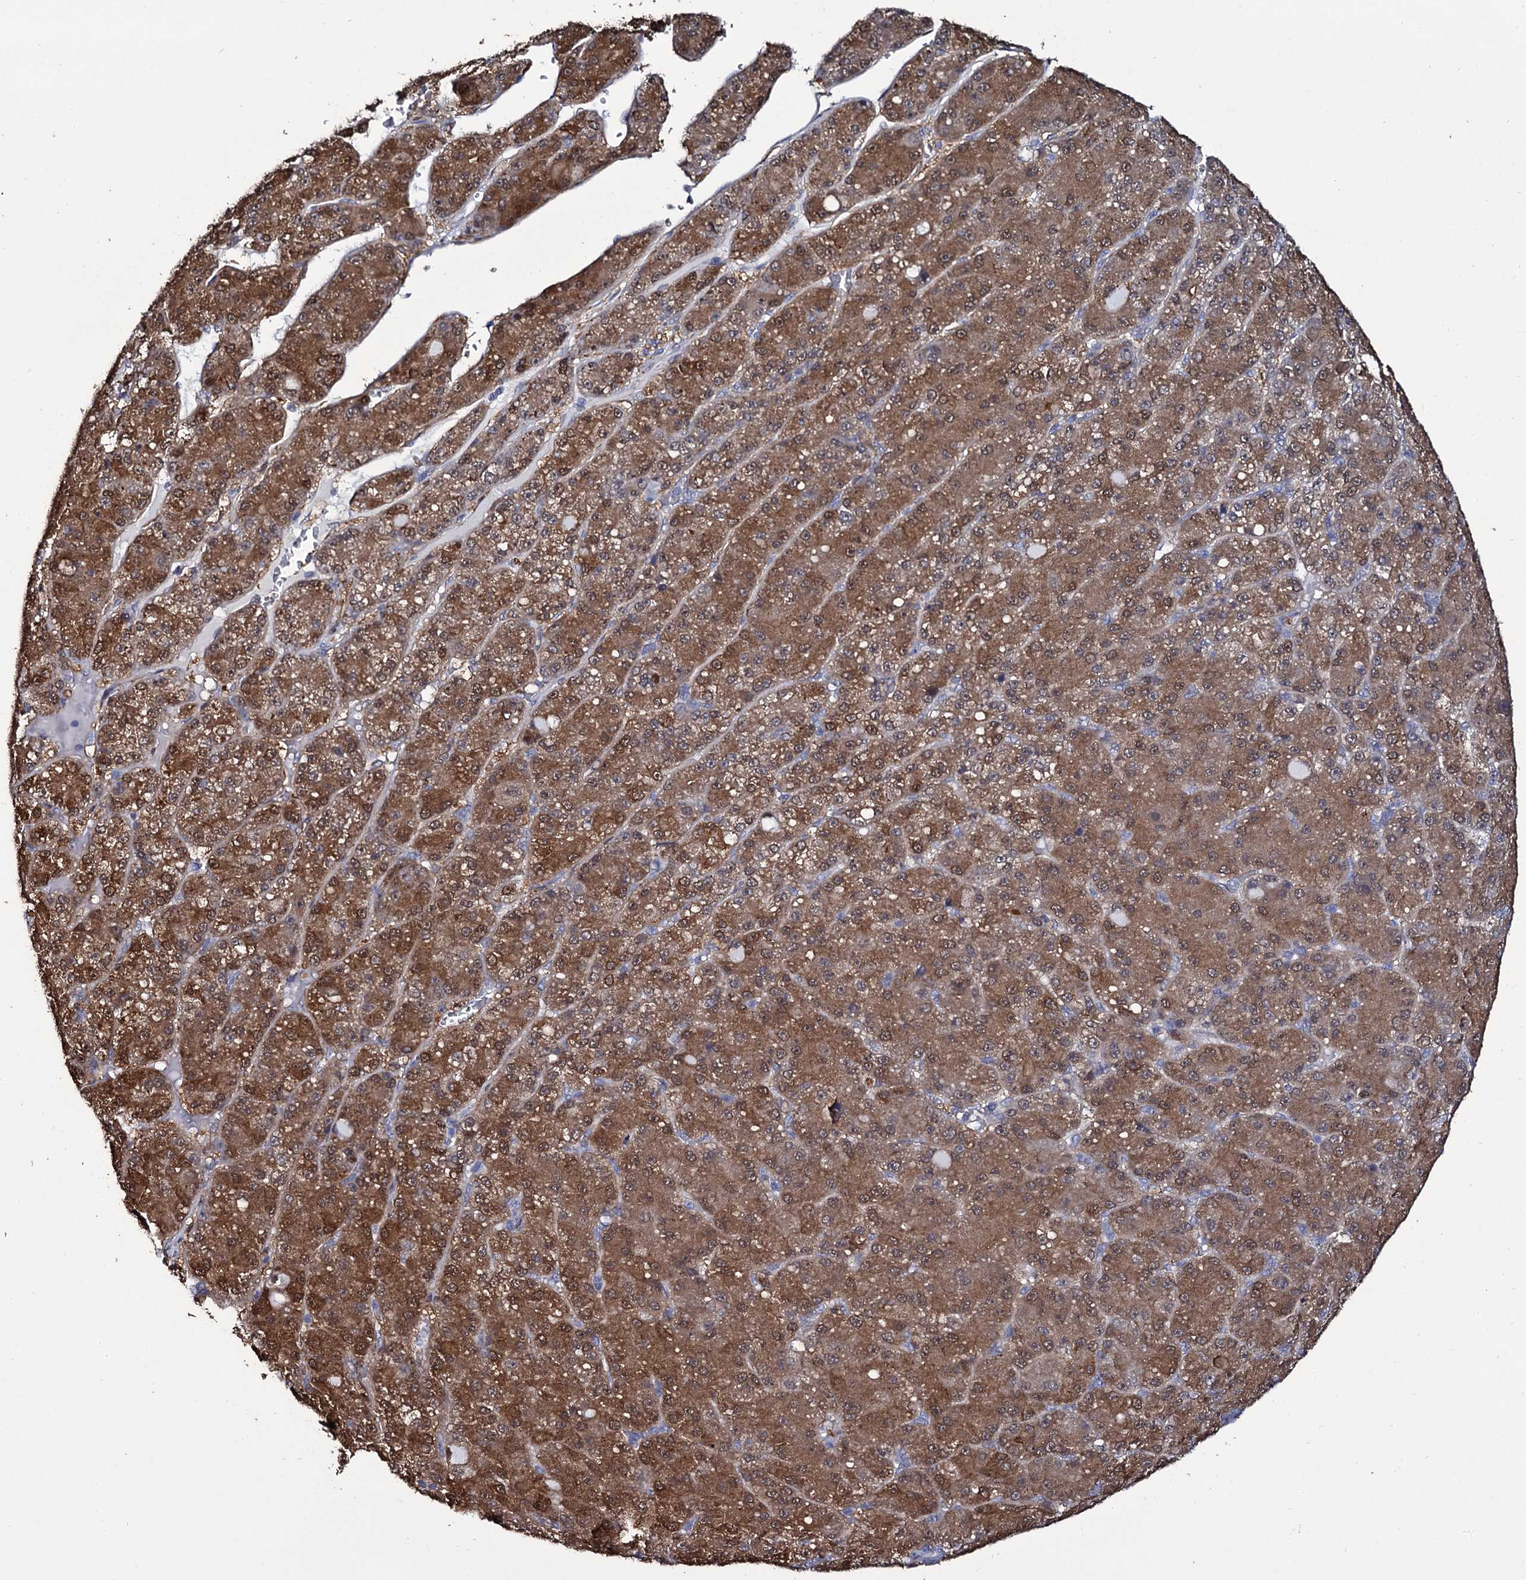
{"staining": {"intensity": "strong", "quantity": ">75%", "location": "cytoplasmic/membranous,nuclear"}, "tissue": "liver cancer", "cell_type": "Tumor cells", "image_type": "cancer", "snomed": [{"axis": "morphology", "description": "Carcinoma, Hepatocellular, NOS"}, {"axis": "topography", "description": "Liver"}], "caption": "Human liver cancer (hepatocellular carcinoma) stained with a protein marker exhibits strong staining in tumor cells.", "gene": "CRYL1", "patient": {"sex": "male", "age": 67}}